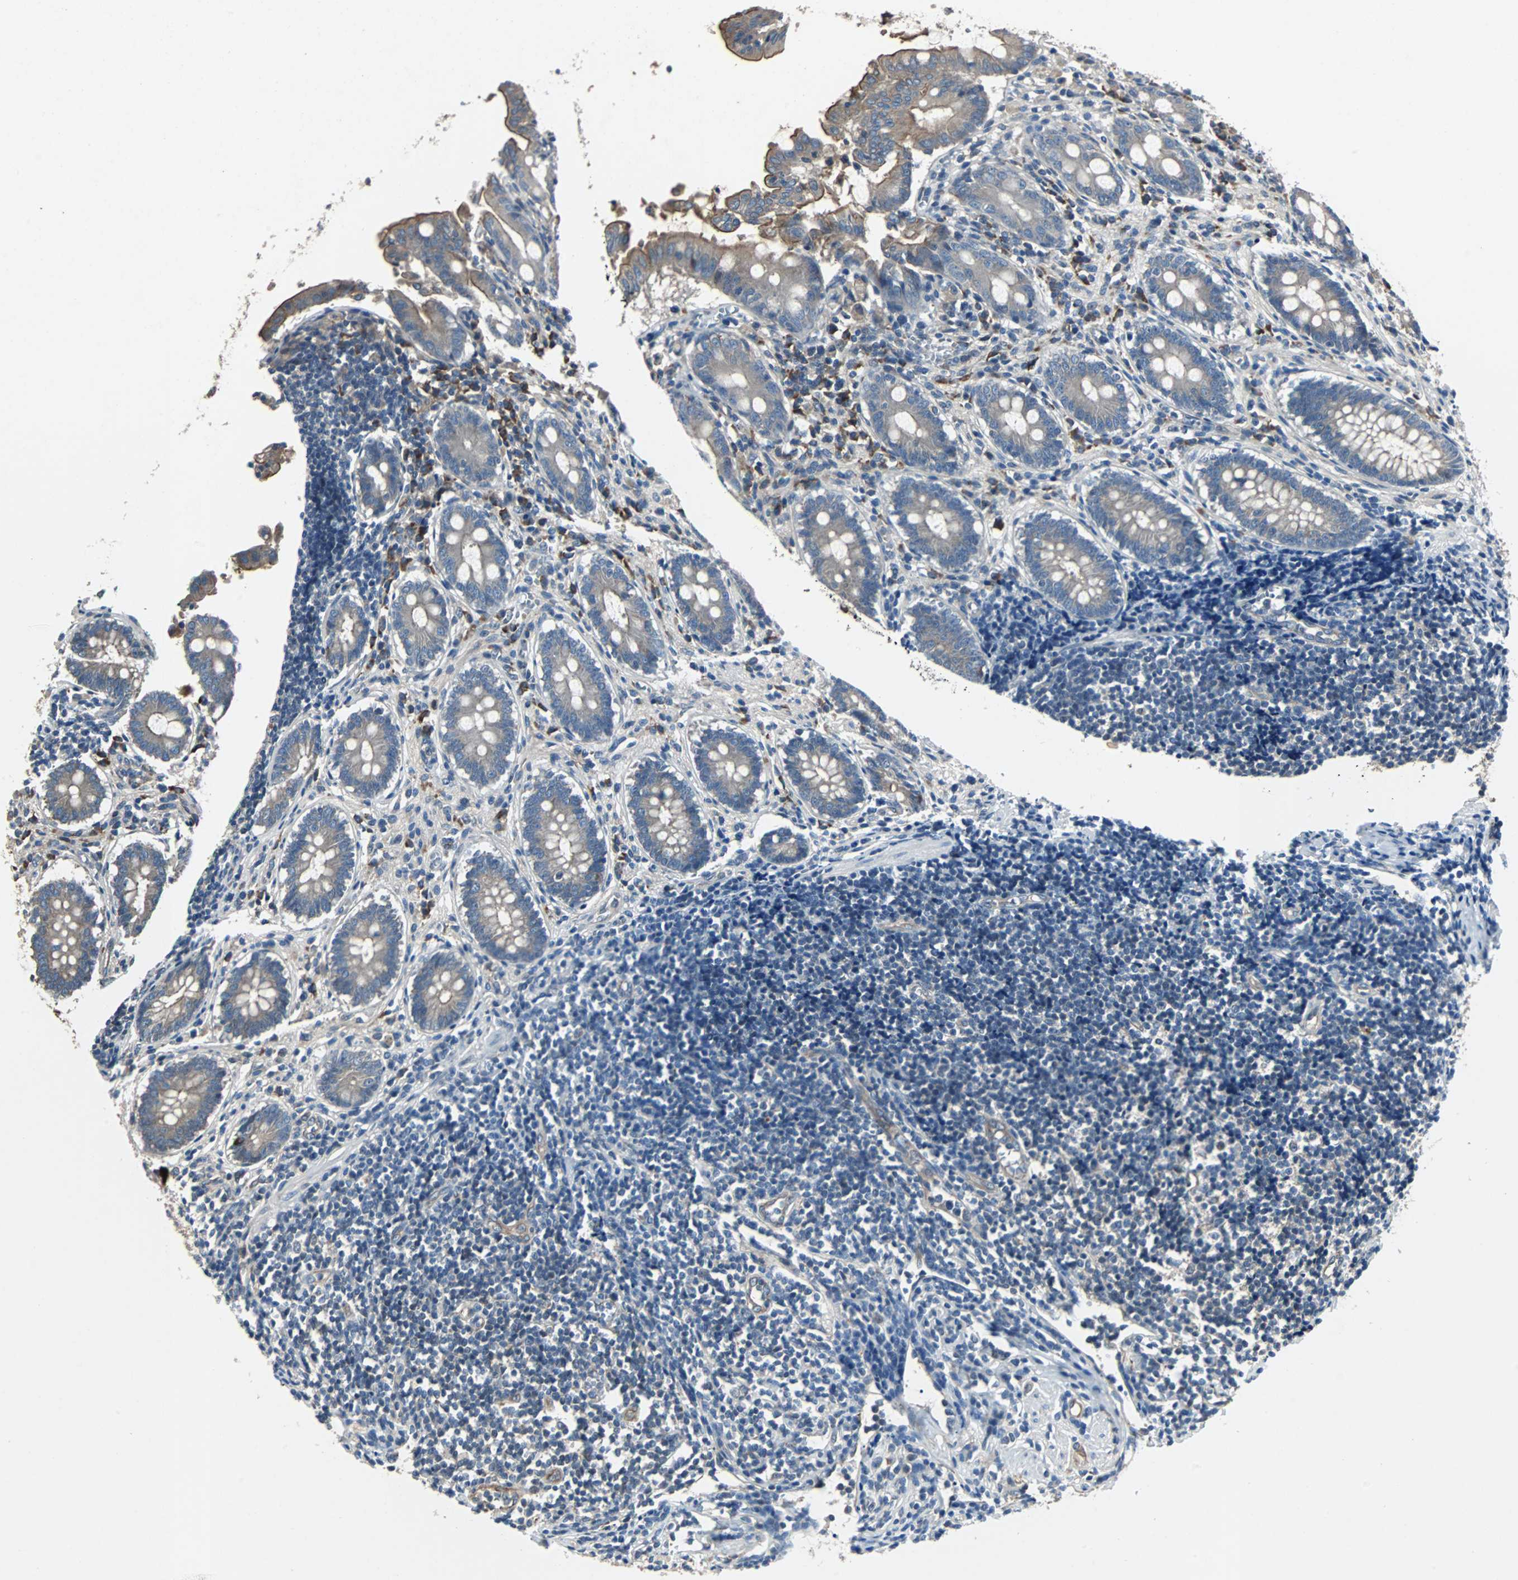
{"staining": {"intensity": "weak", "quantity": ">75%", "location": "cytoplasmic/membranous"}, "tissue": "appendix", "cell_type": "Glandular cells", "image_type": "normal", "snomed": [{"axis": "morphology", "description": "Normal tissue, NOS"}, {"axis": "topography", "description": "Appendix"}], "caption": "Immunohistochemistry staining of benign appendix, which reveals low levels of weak cytoplasmic/membranous expression in approximately >75% of glandular cells indicating weak cytoplasmic/membranous protein staining. The staining was performed using DAB (3,3'-diaminobenzidine) (brown) for protein detection and nuclei were counterstained in hematoxylin (blue).", "gene": "CHP1", "patient": {"sex": "female", "age": 50}}